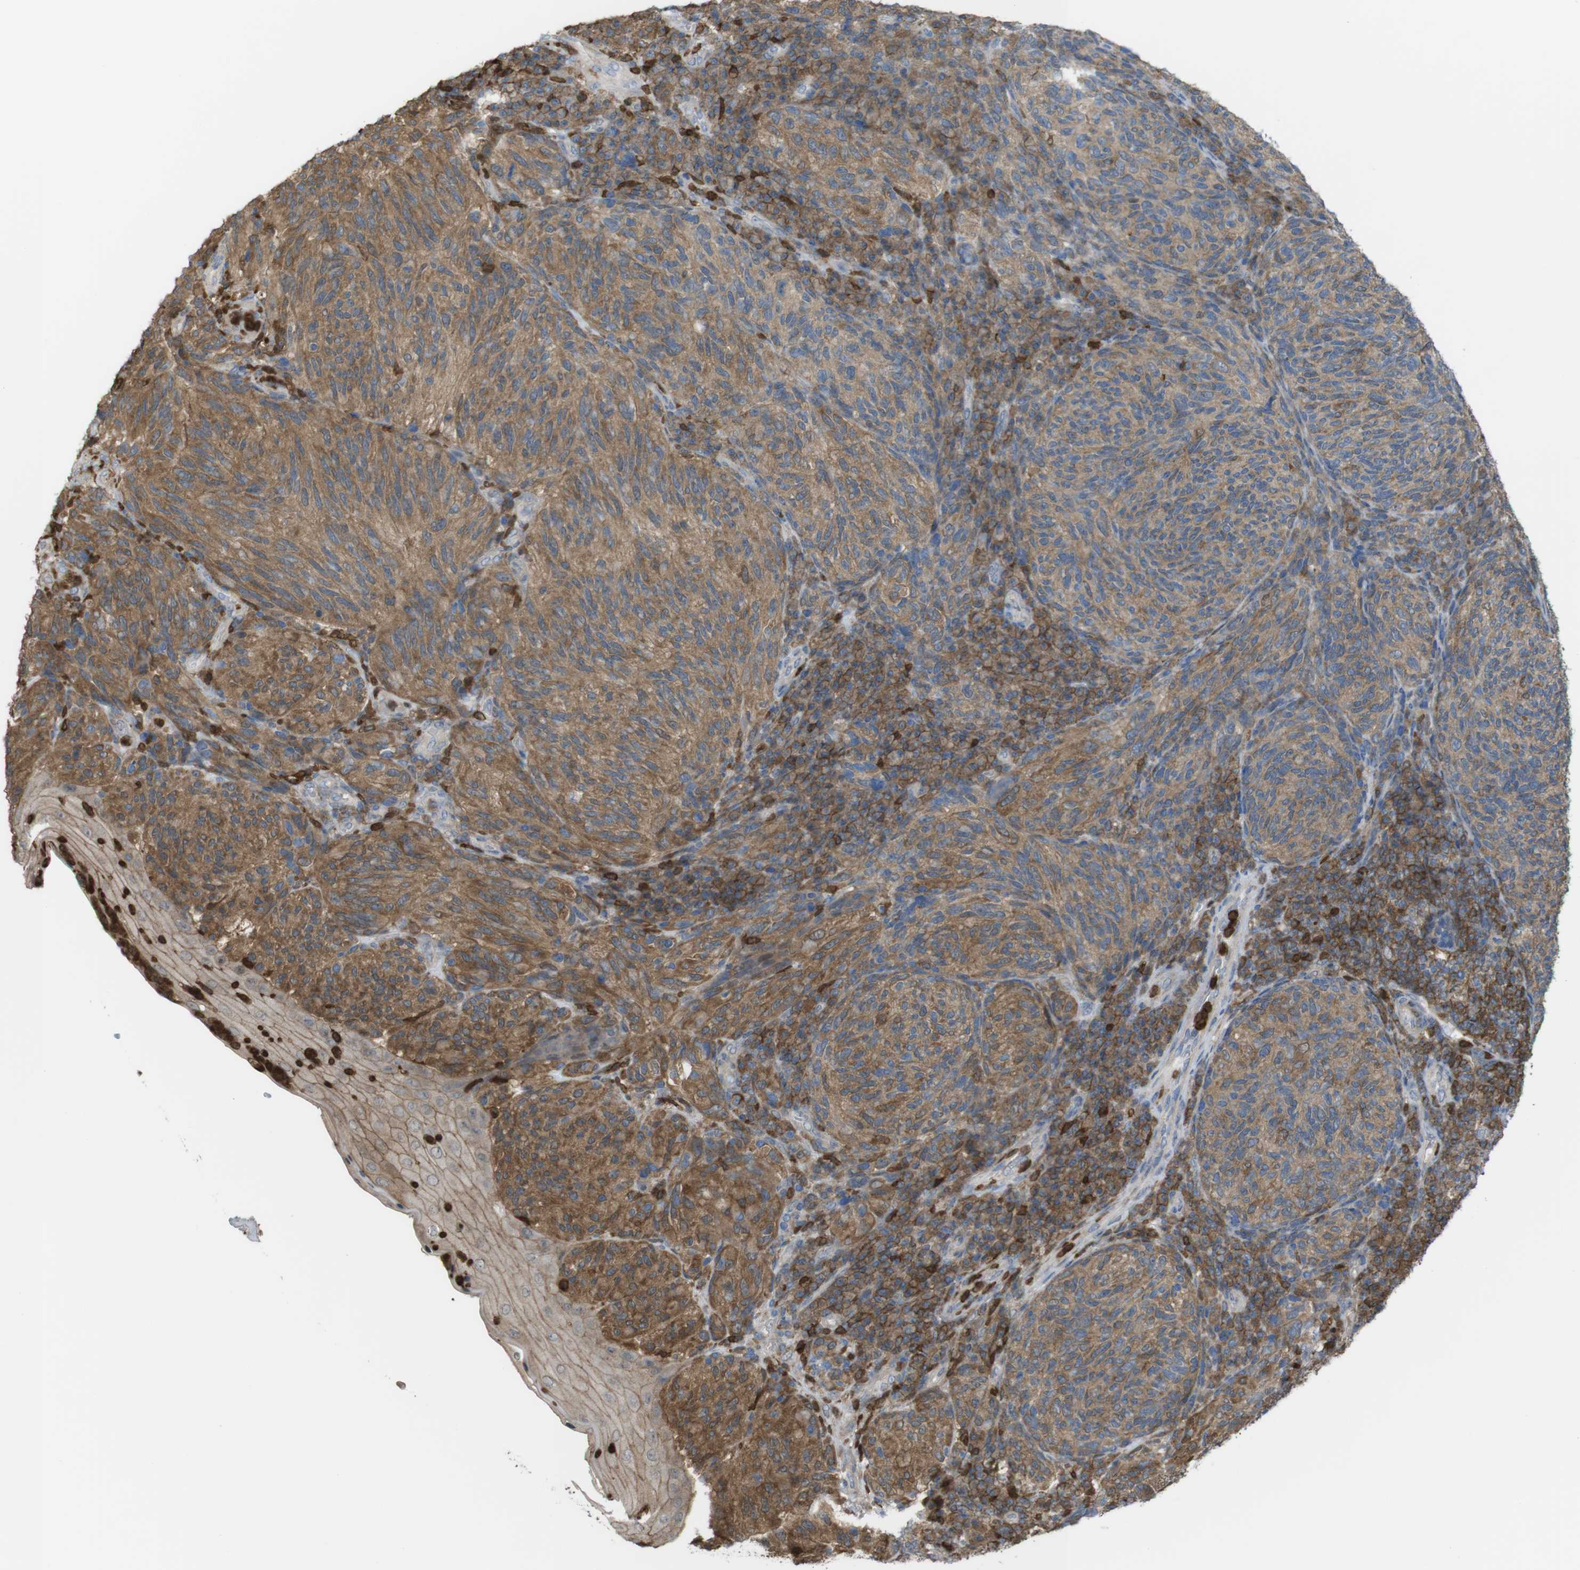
{"staining": {"intensity": "moderate", "quantity": ">75%", "location": "cytoplasmic/membranous"}, "tissue": "melanoma", "cell_type": "Tumor cells", "image_type": "cancer", "snomed": [{"axis": "morphology", "description": "Malignant melanoma, NOS"}, {"axis": "topography", "description": "Skin"}], "caption": "This is an image of immunohistochemistry (IHC) staining of melanoma, which shows moderate staining in the cytoplasmic/membranous of tumor cells.", "gene": "PRKCD", "patient": {"sex": "female", "age": 73}}